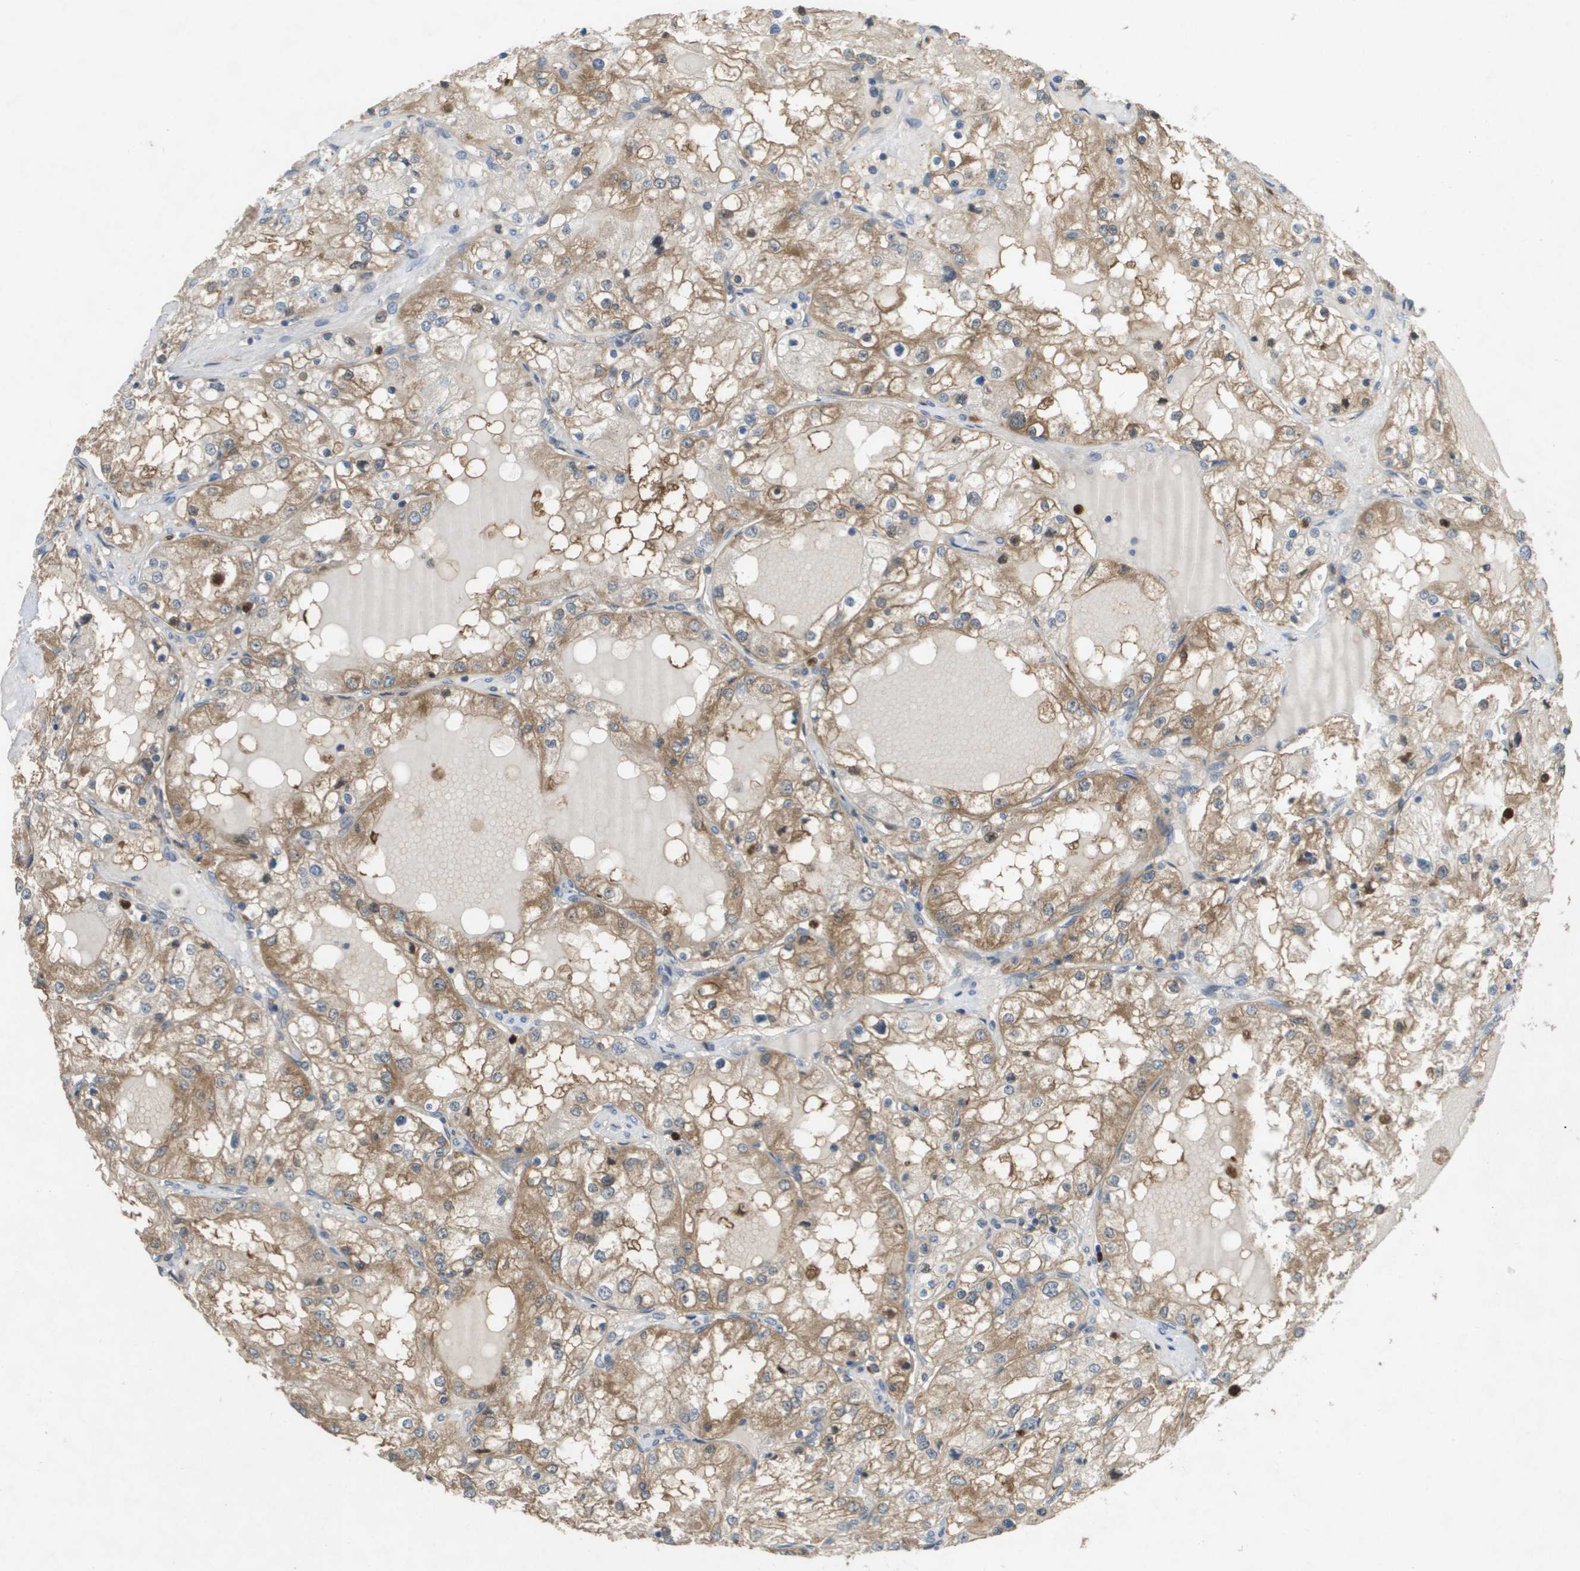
{"staining": {"intensity": "moderate", "quantity": ">75%", "location": "cytoplasmic/membranous,nuclear"}, "tissue": "renal cancer", "cell_type": "Tumor cells", "image_type": "cancer", "snomed": [{"axis": "morphology", "description": "Adenocarcinoma, NOS"}, {"axis": "topography", "description": "Kidney"}], "caption": "Tumor cells exhibit moderate cytoplasmic/membranous and nuclear staining in approximately >75% of cells in renal adenocarcinoma.", "gene": "PALD1", "patient": {"sex": "male", "age": 68}}